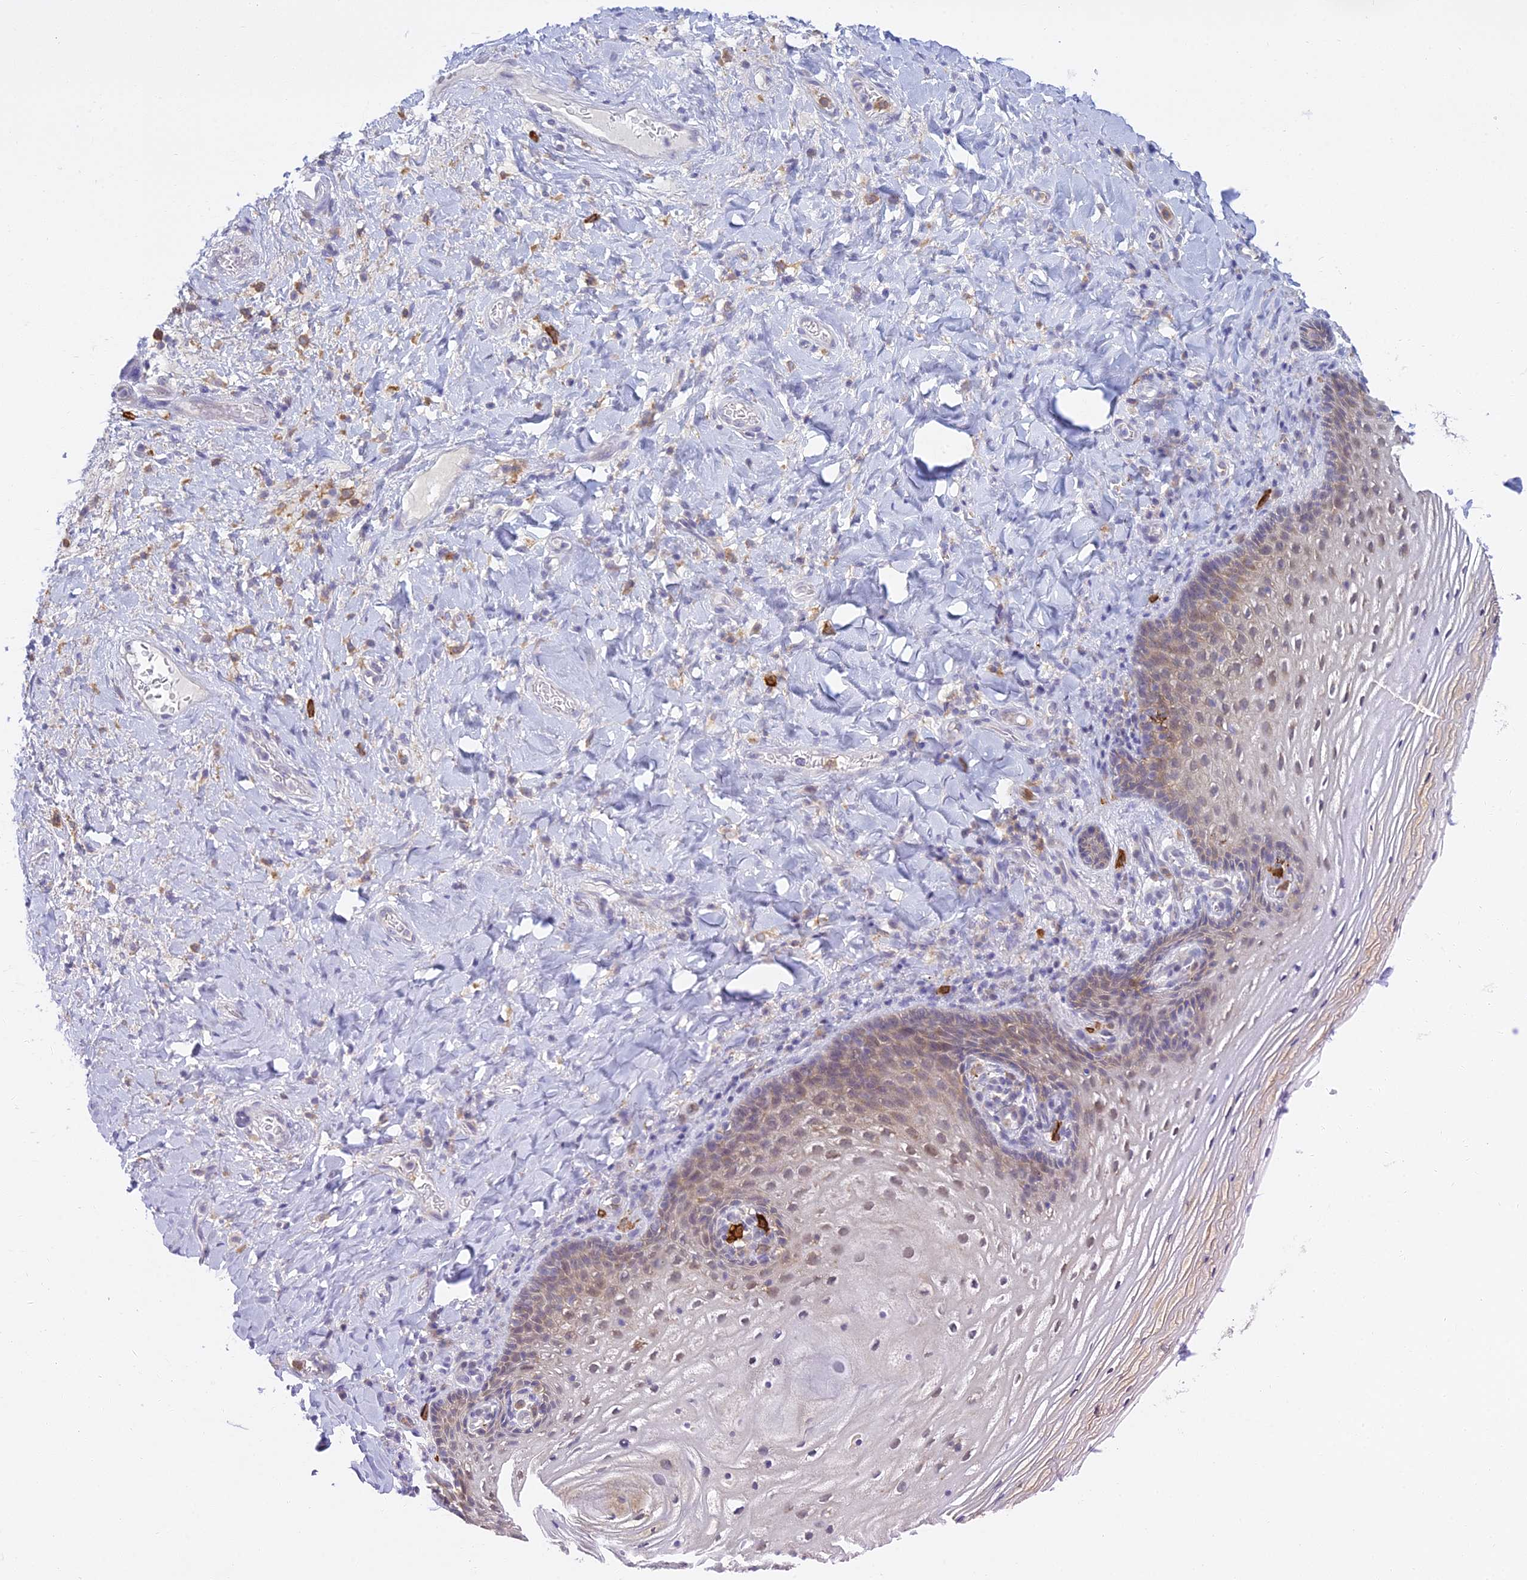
{"staining": {"intensity": "weak", "quantity": "<25%", "location": "cytoplasmic/membranous"}, "tissue": "vagina", "cell_type": "Squamous epithelial cells", "image_type": "normal", "snomed": [{"axis": "morphology", "description": "Normal tissue, NOS"}, {"axis": "topography", "description": "Vagina"}], "caption": "This micrograph is of benign vagina stained with IHC to label a protein in brown with the nuclei are counter-stained blue. There is no positivity in squamous epithelial cells. (Immunohistochemistry, brightfield microscopy, high magnification).", "gene": "UBE2G1", "patient": {"sex": "female", "age": 60}}